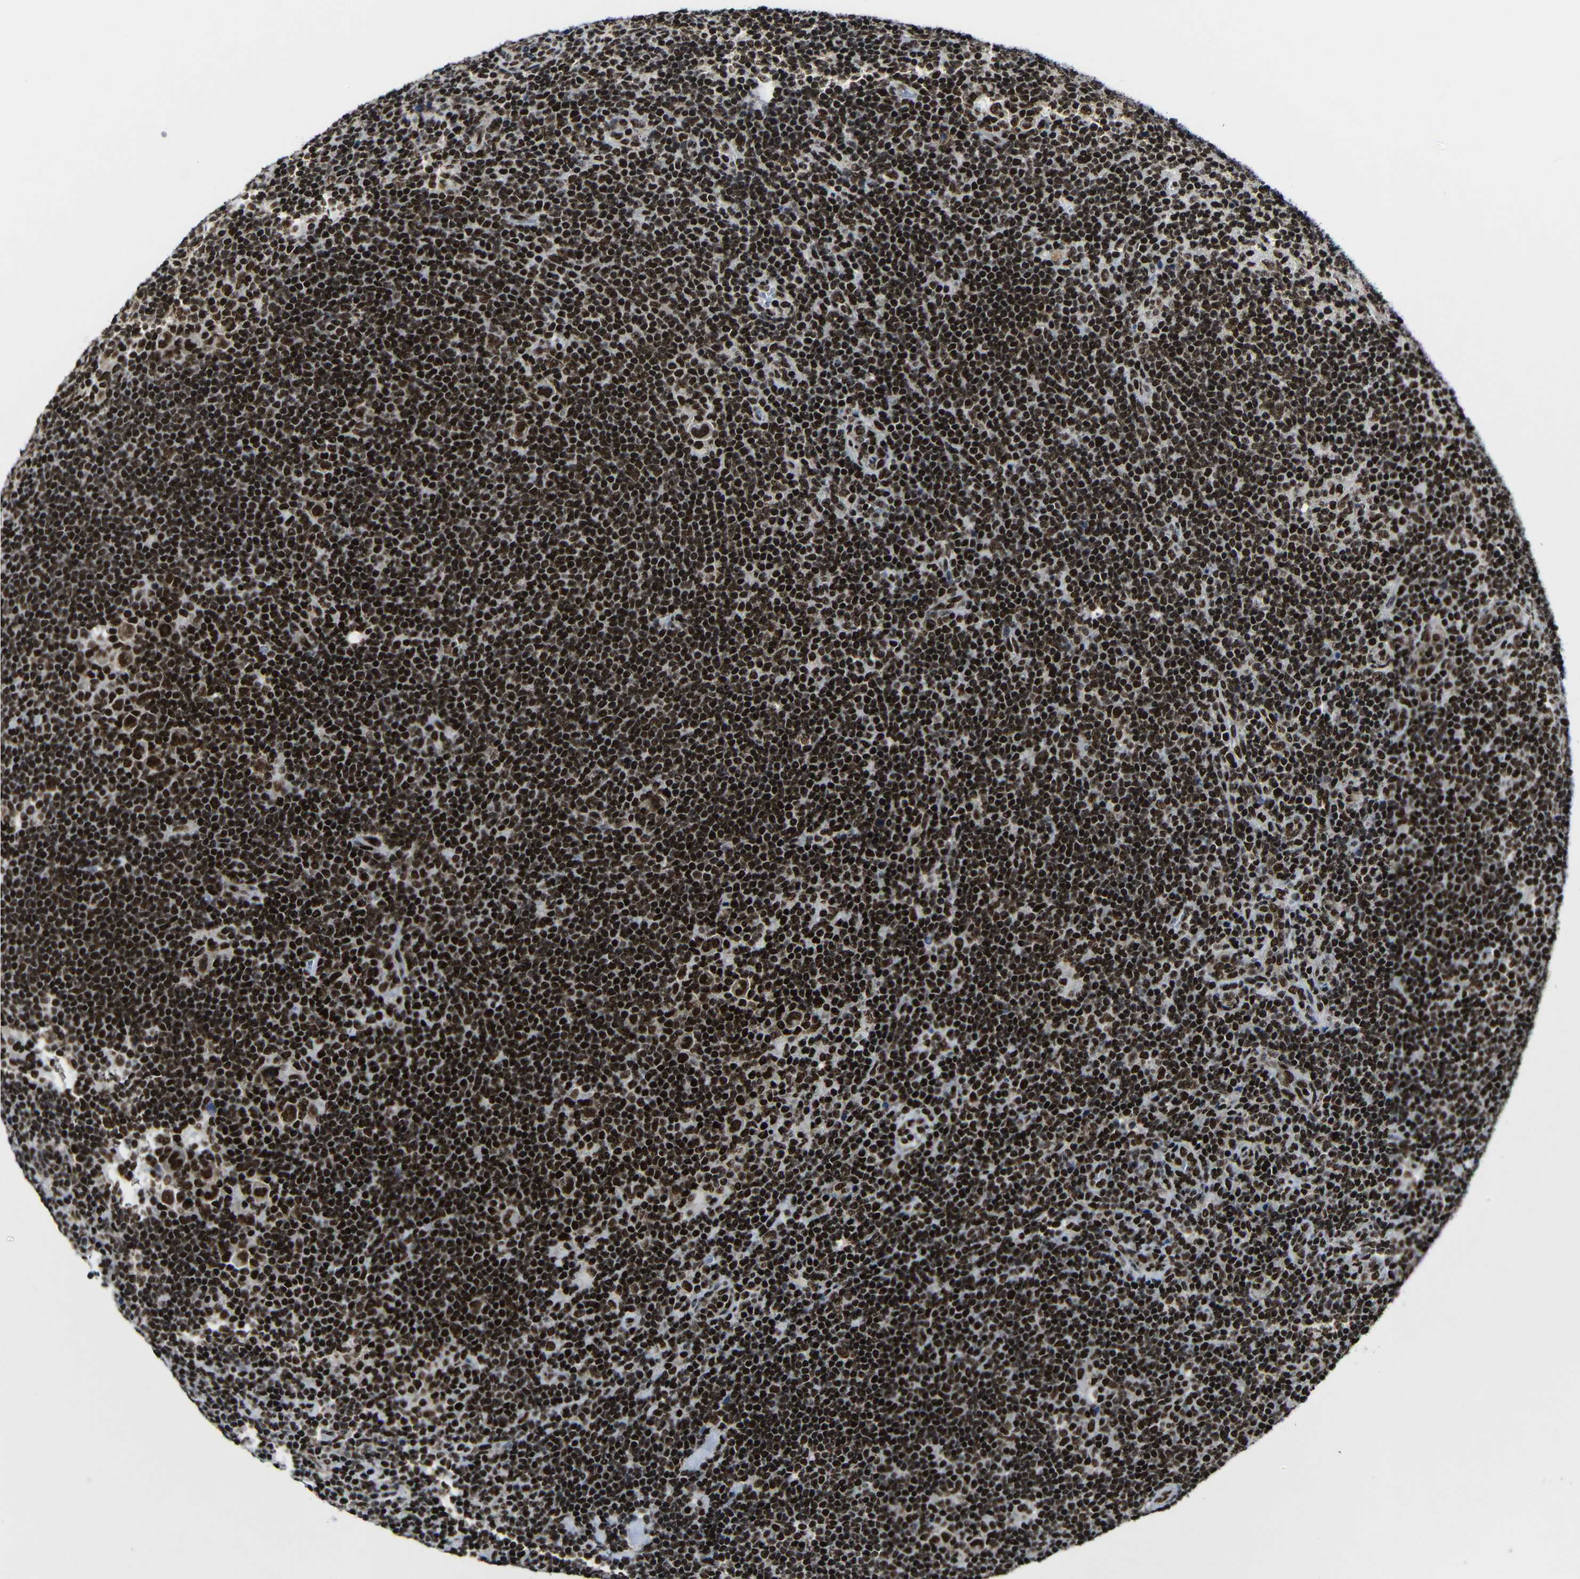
{"staining": {"intensity": "strong", "quantity": ">75%", "location": "nuclear"}, "tissue": "lymphoma", "cell_type": "Tumor cells", "image_type": "cancer", "snomed": [{"axis": "morphology", "description": "Hodgkin's disease, NOS"}, {"axis": "topography", "description": "Lymph node"}], "caption": "There is high levels of strong nuclear positivity in tumor cells of Hodgkin's disease, as demonstrated by immunohistochemical staining (brown color).", "gene": "PTBP1", "patient": {"sex": "female", "age": 57}}